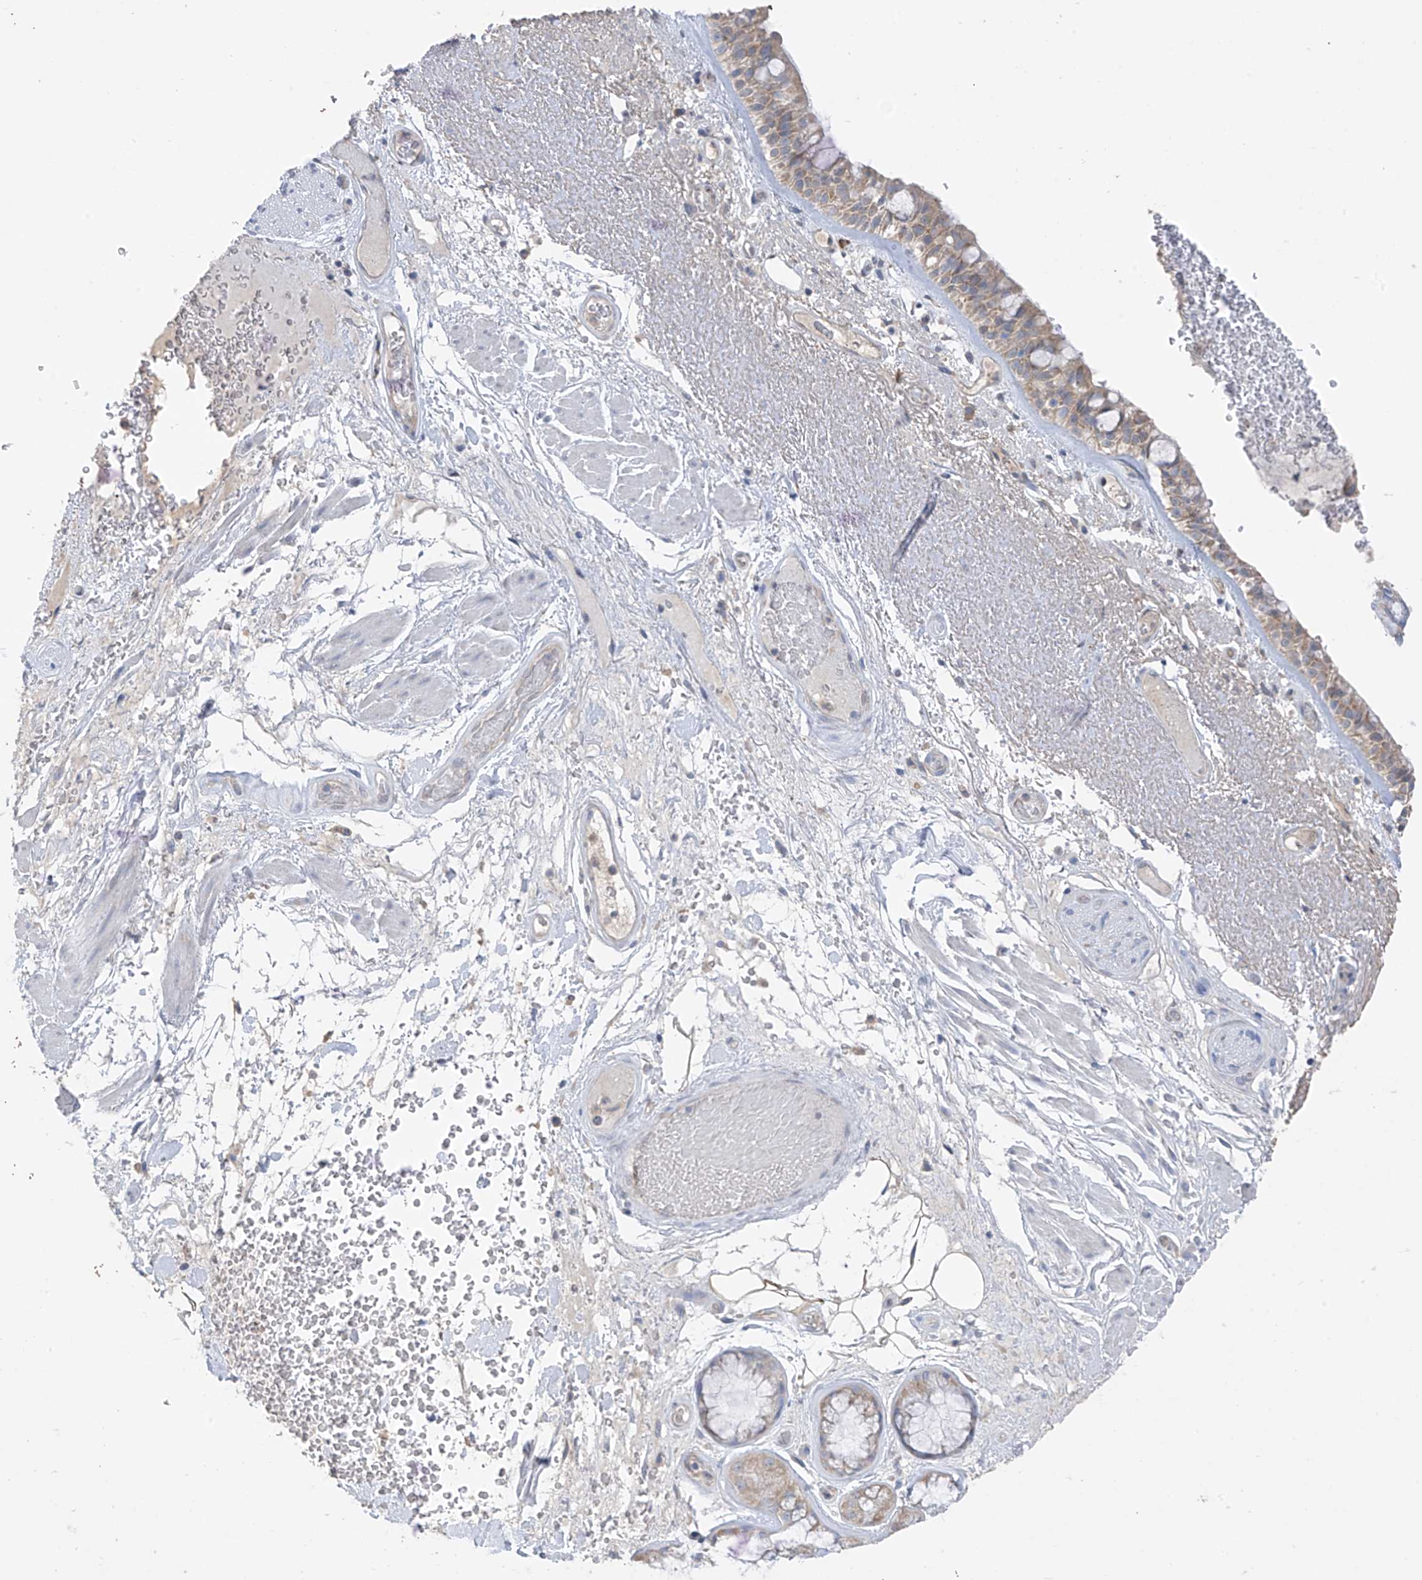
{"staining": {"intensity": "moderate", "quantity": "25%-75%", "location": "cytoplasmic/membranous"}, "tissue": "bronchus", "cell_type": "Respiratory epithelial cells", "image_type": "normal", "snomed": [{"axis": "morphology", "description": "Normal tissue, NOS"}, {"axis": "morphology", "description": "Squamous cell carcinoma, NOS"}, {"axis": "topography", "description": "Lymph node"}, {"axis": "topography", "description": "Bronchus"}, {"axis": "topography", "description": "Lung"}], "caption": "Human bronchus stained with a brown dye displays moderate cytoplasmic/membranous positive expression in approximately 25%-75% of respiratory epithelial cells.", "gene": "RPL4", "patient": {"sex": "male", "age": 66}}